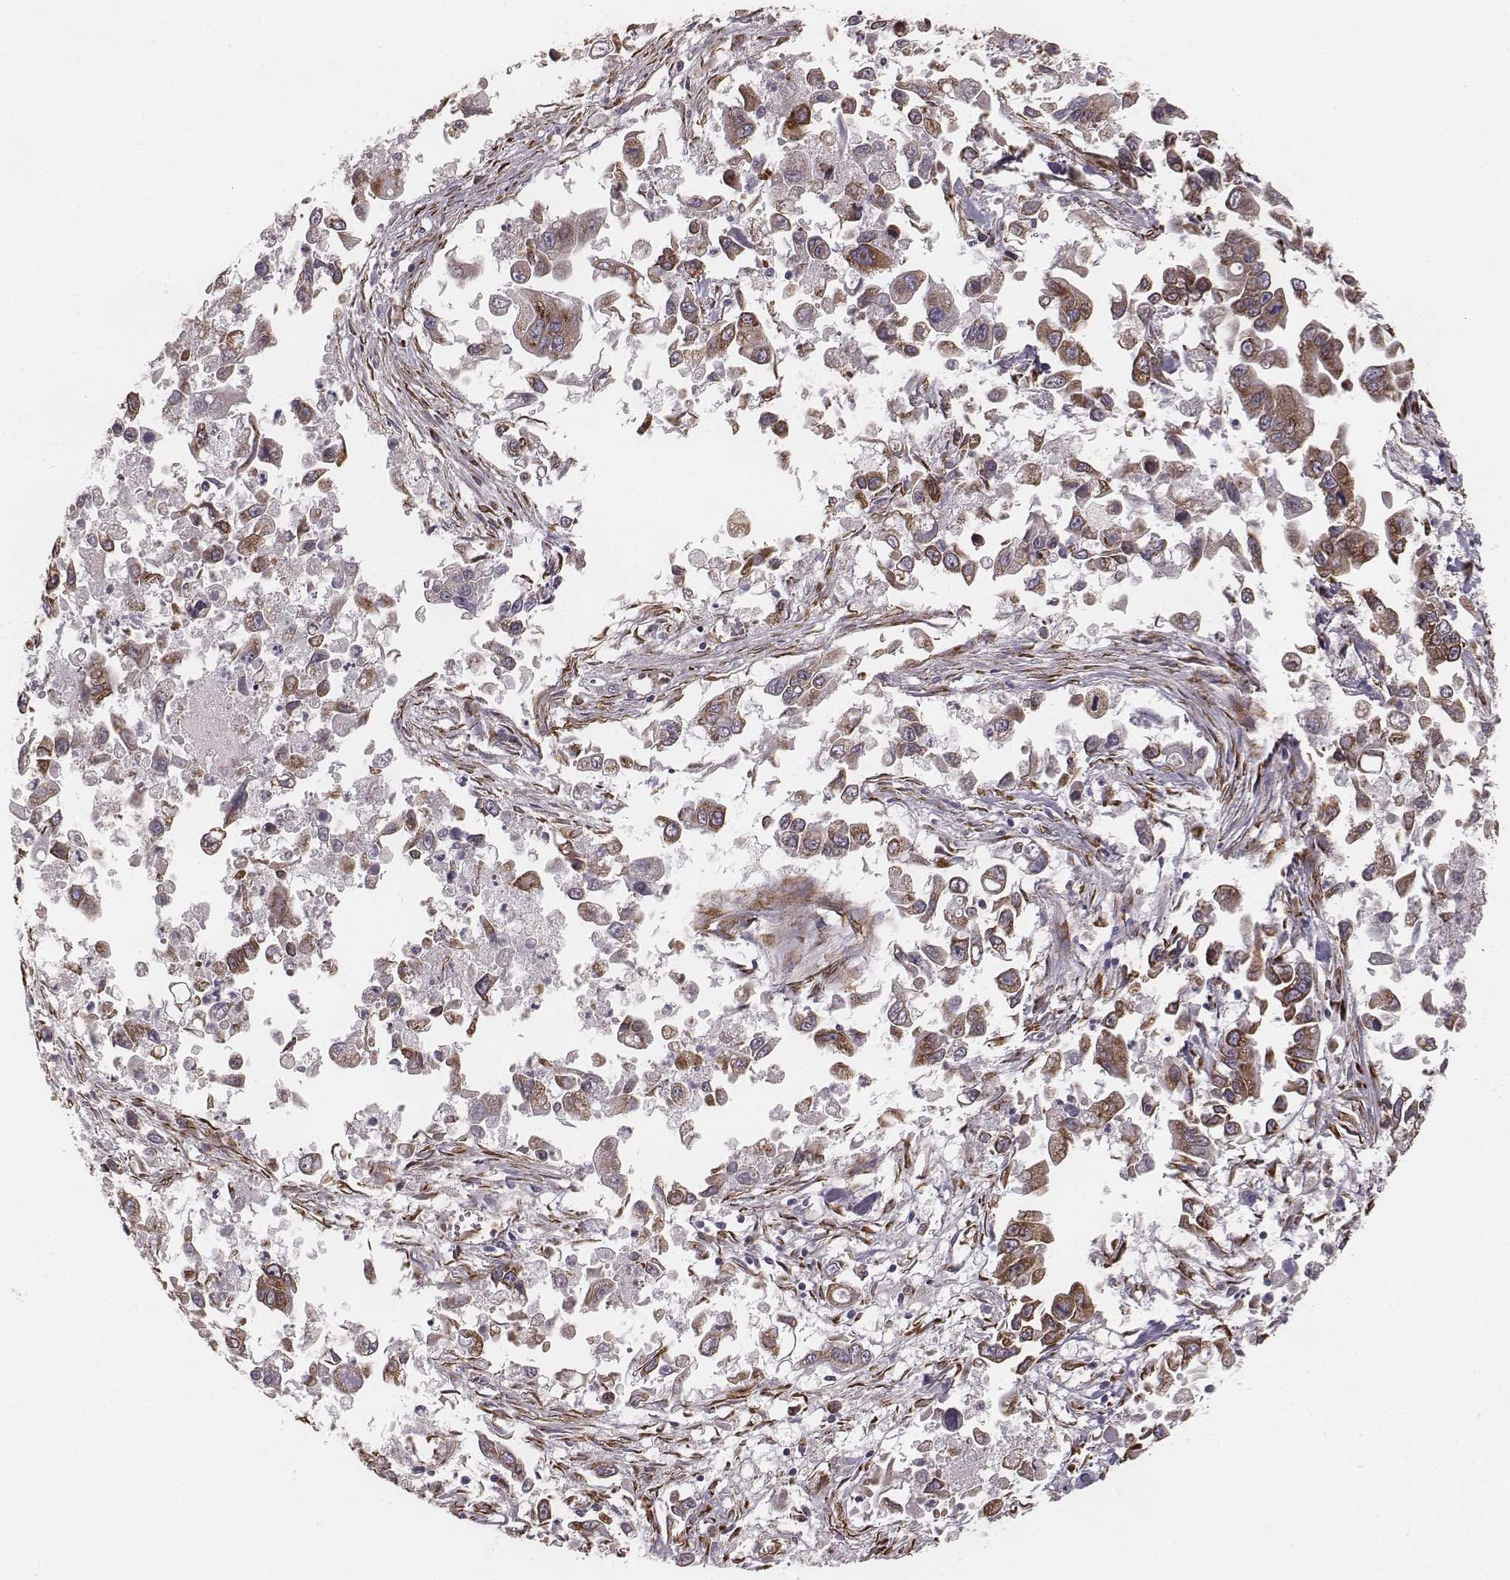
{"staining": {"intensity": "moderate", "quantity": ">75%", "location": "cytoplasmic/membranous"}, "tissue": "pancreatic cancer", "cell_type": "Tumor cells", "image_type": "cancer", "snomed": [{"axis": "morphology", "description": "Adenocarcinoma, NOS"}, {"axis": "topography", "description": "Pancreas"}], "caption": "Tumor cells show moderate cytoplasmic/membranous positivity in approximately >75% of cells in adenocarcinoma (pancreatic).", "gene": "PALMD", "patient": {"sex": "female", "age": 83}}